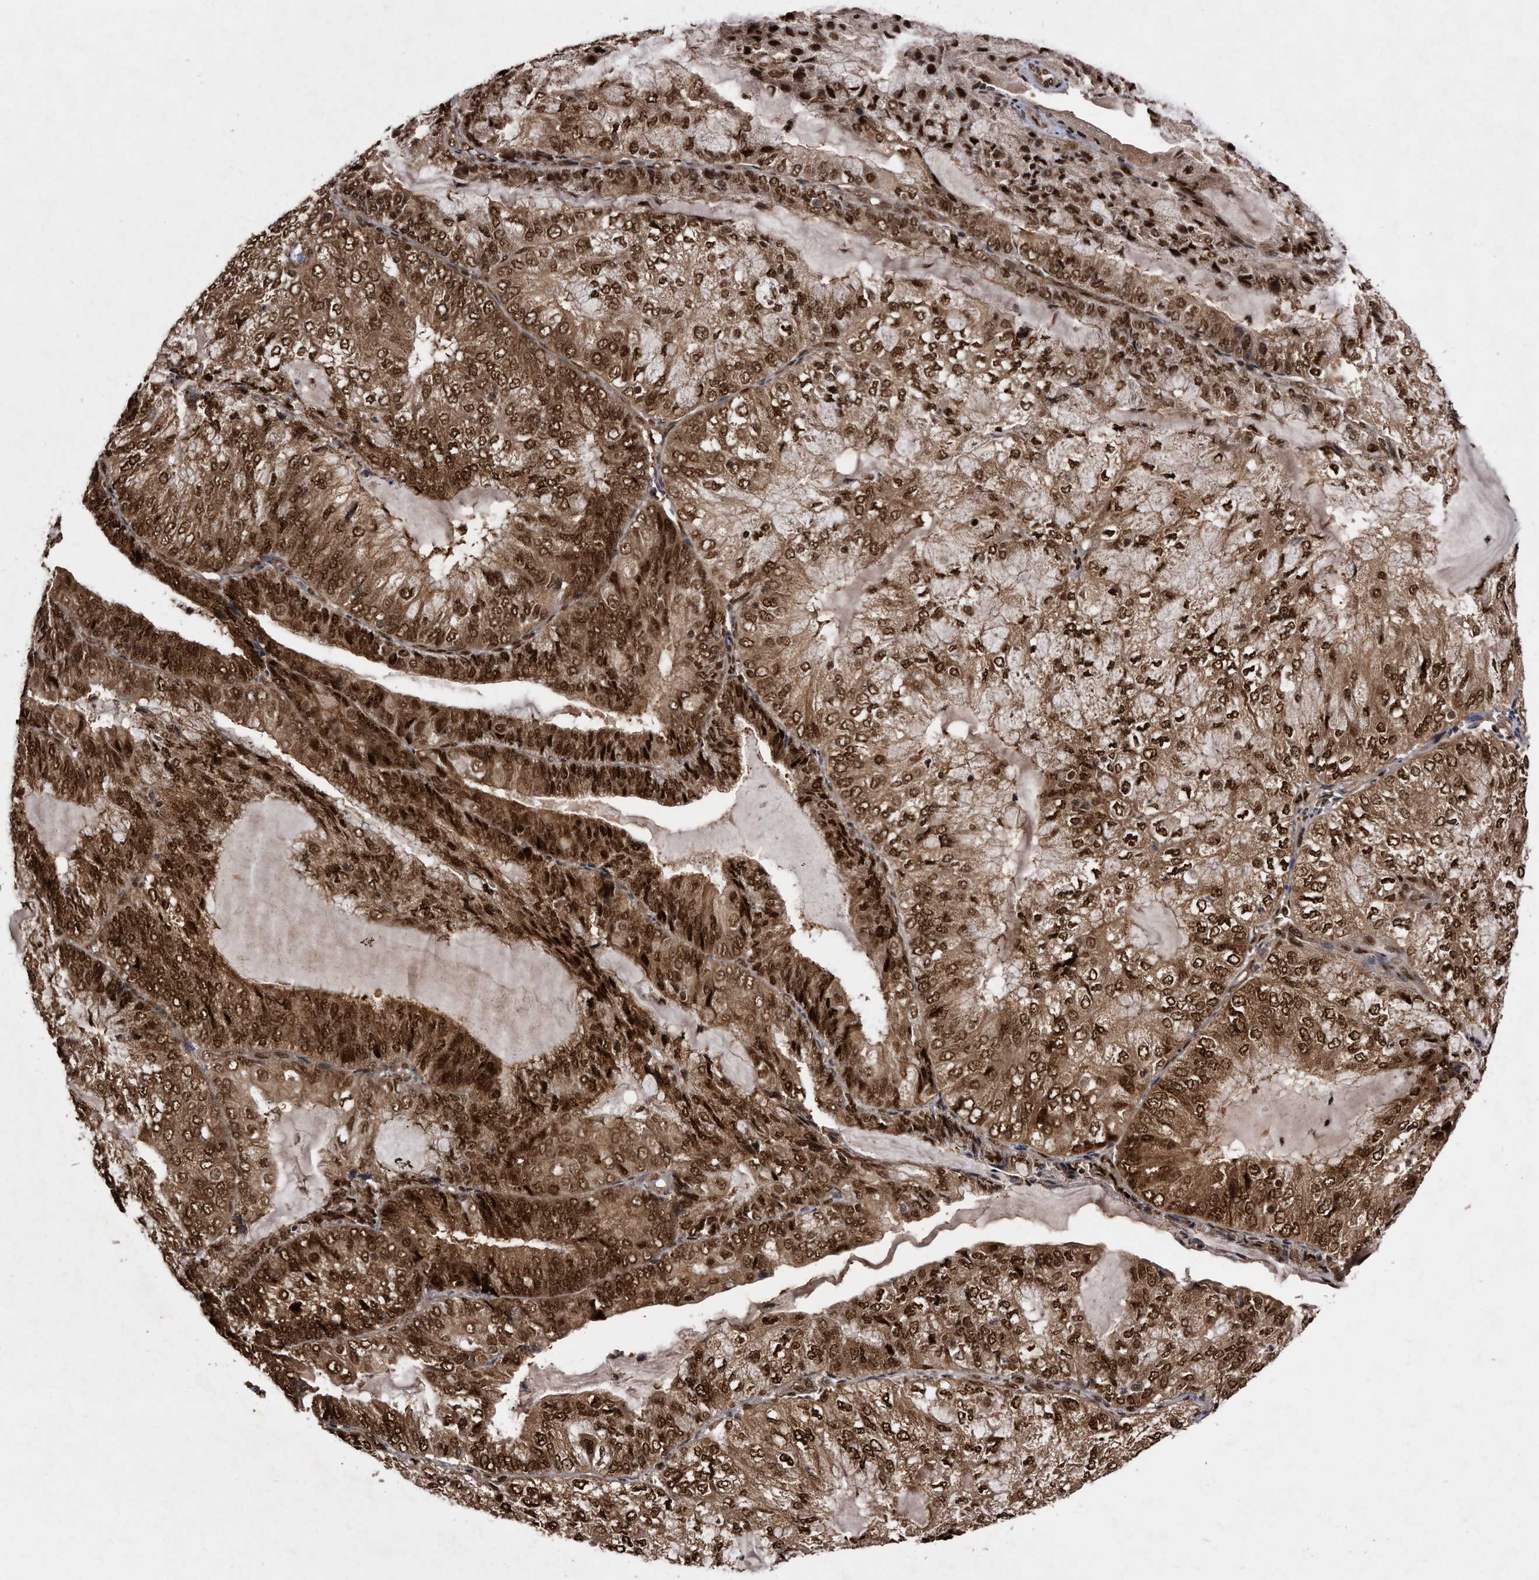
{"staining": {"intensity": "strong", "quantity": ">75%", "location": "cytoplasmic/membranous,nuclear"}, "tissue": "endometrial cancer", "cell_type": "Tumor cells", "image_type": "cancer", "snomed": [{"axis": "morphology", "description": "Adenocarcinoma, NOS"}, {"axis": "topography", "description": "Endometrium"}], "caption": "Immunohistochemical staining of endometrial cancer (adenocarcinoma) shows strong cytoplasmic/membranous and nuclear protein staining in approximately >75% of tumor cells.", "gene": "RAD23B", "patient": {"sex": "female", "age": 81}}